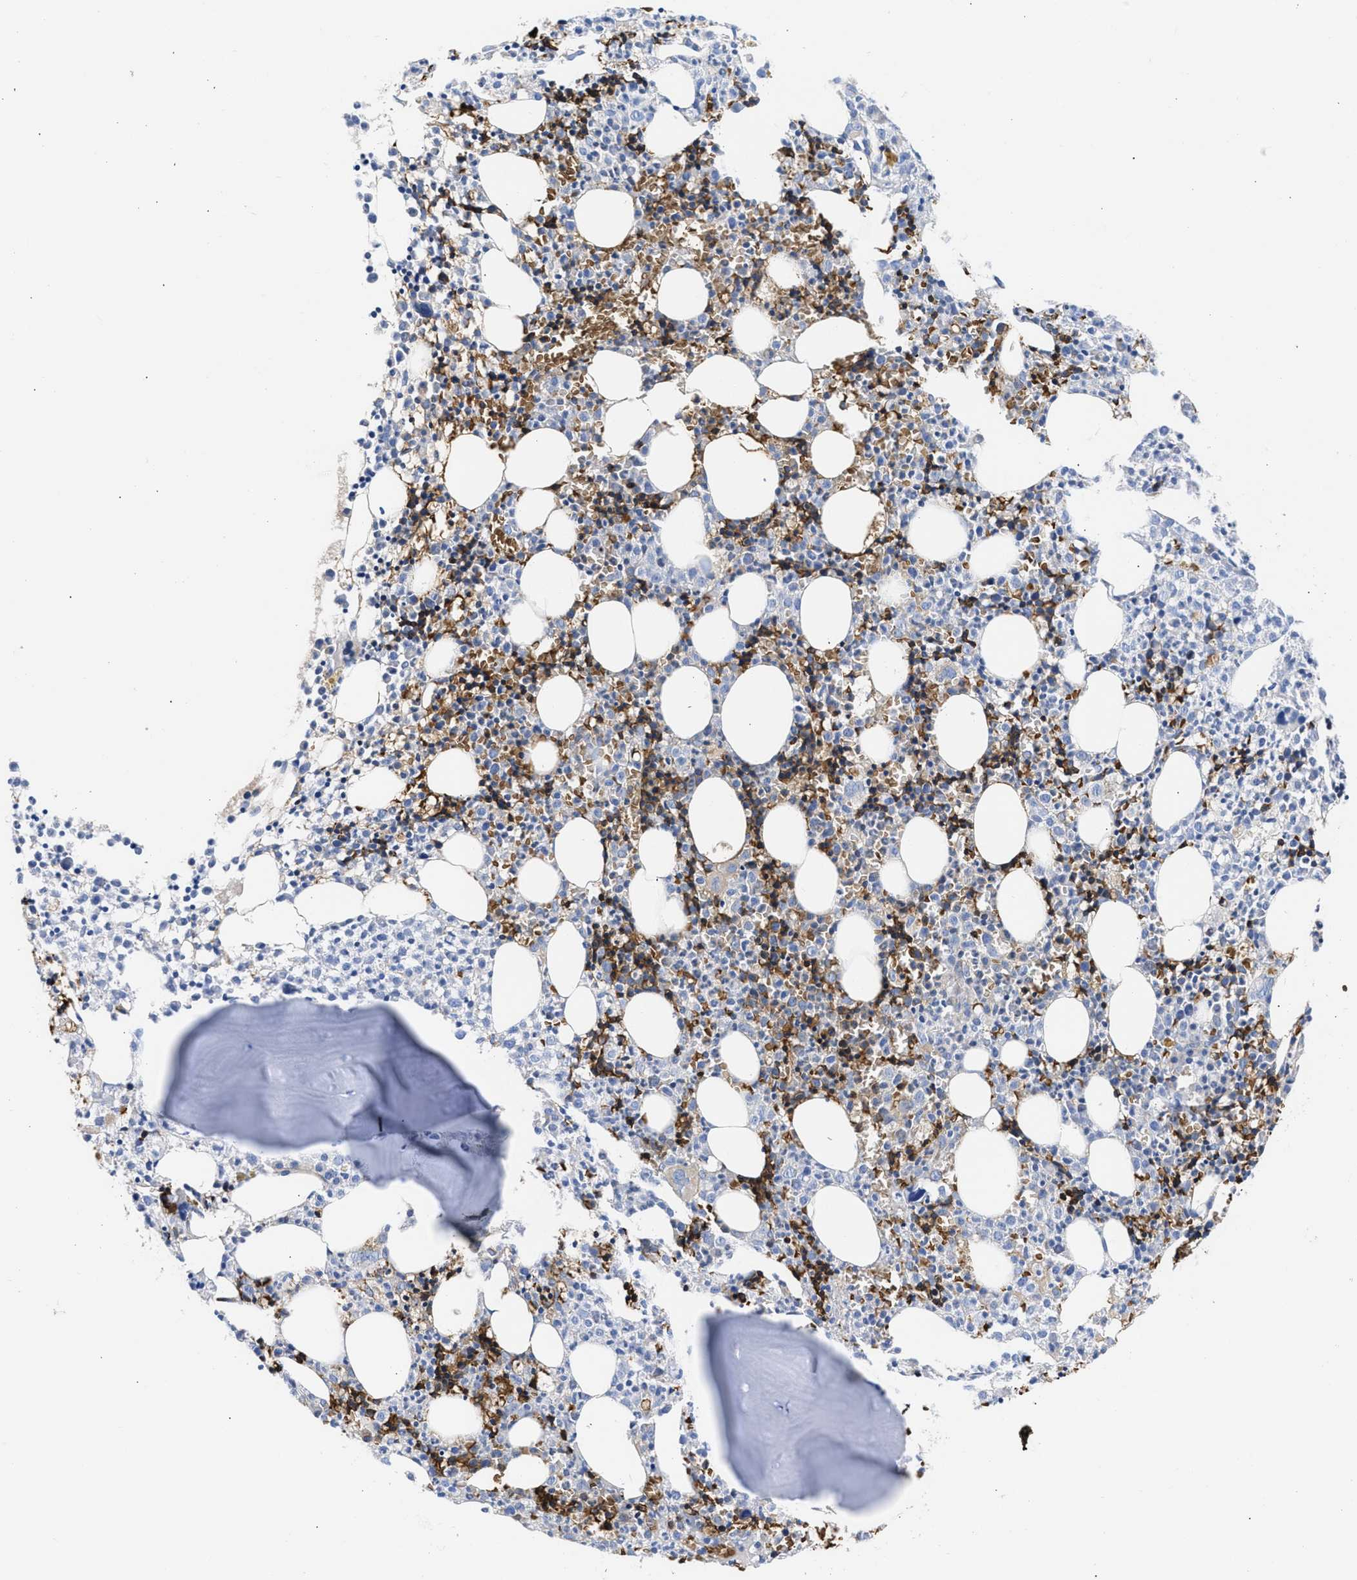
{"staining": {"intensity": "moderate", "quantity": "25%-75%", "location": "cytoplasmic/membranous"}, "tissue": "bone marrow", "cell_type": "Hematopoietic cells", "image_type": "normal", "snomed": [{"axis": "morphology", "description": "Normal tissue, NOS"}, {"axis": "morphology", "description": "Inflammation, NOS"}, {"axis": "topography", "description": "Bone marrow"}], "caption": "Bone marrow was stained to show a protein in brown. There is medium levels of moderate cytoplasmic/membranous positivity in about 25%-75% of hematopoietic cells. (Stains: DAB (3,3'-diaminobenzidine) in brown, nuclei in blue, Microscopy: brightfield microscopy at high magnification).", "gene": "BTG3", "patient": {"sex": "male", "age": 25}}